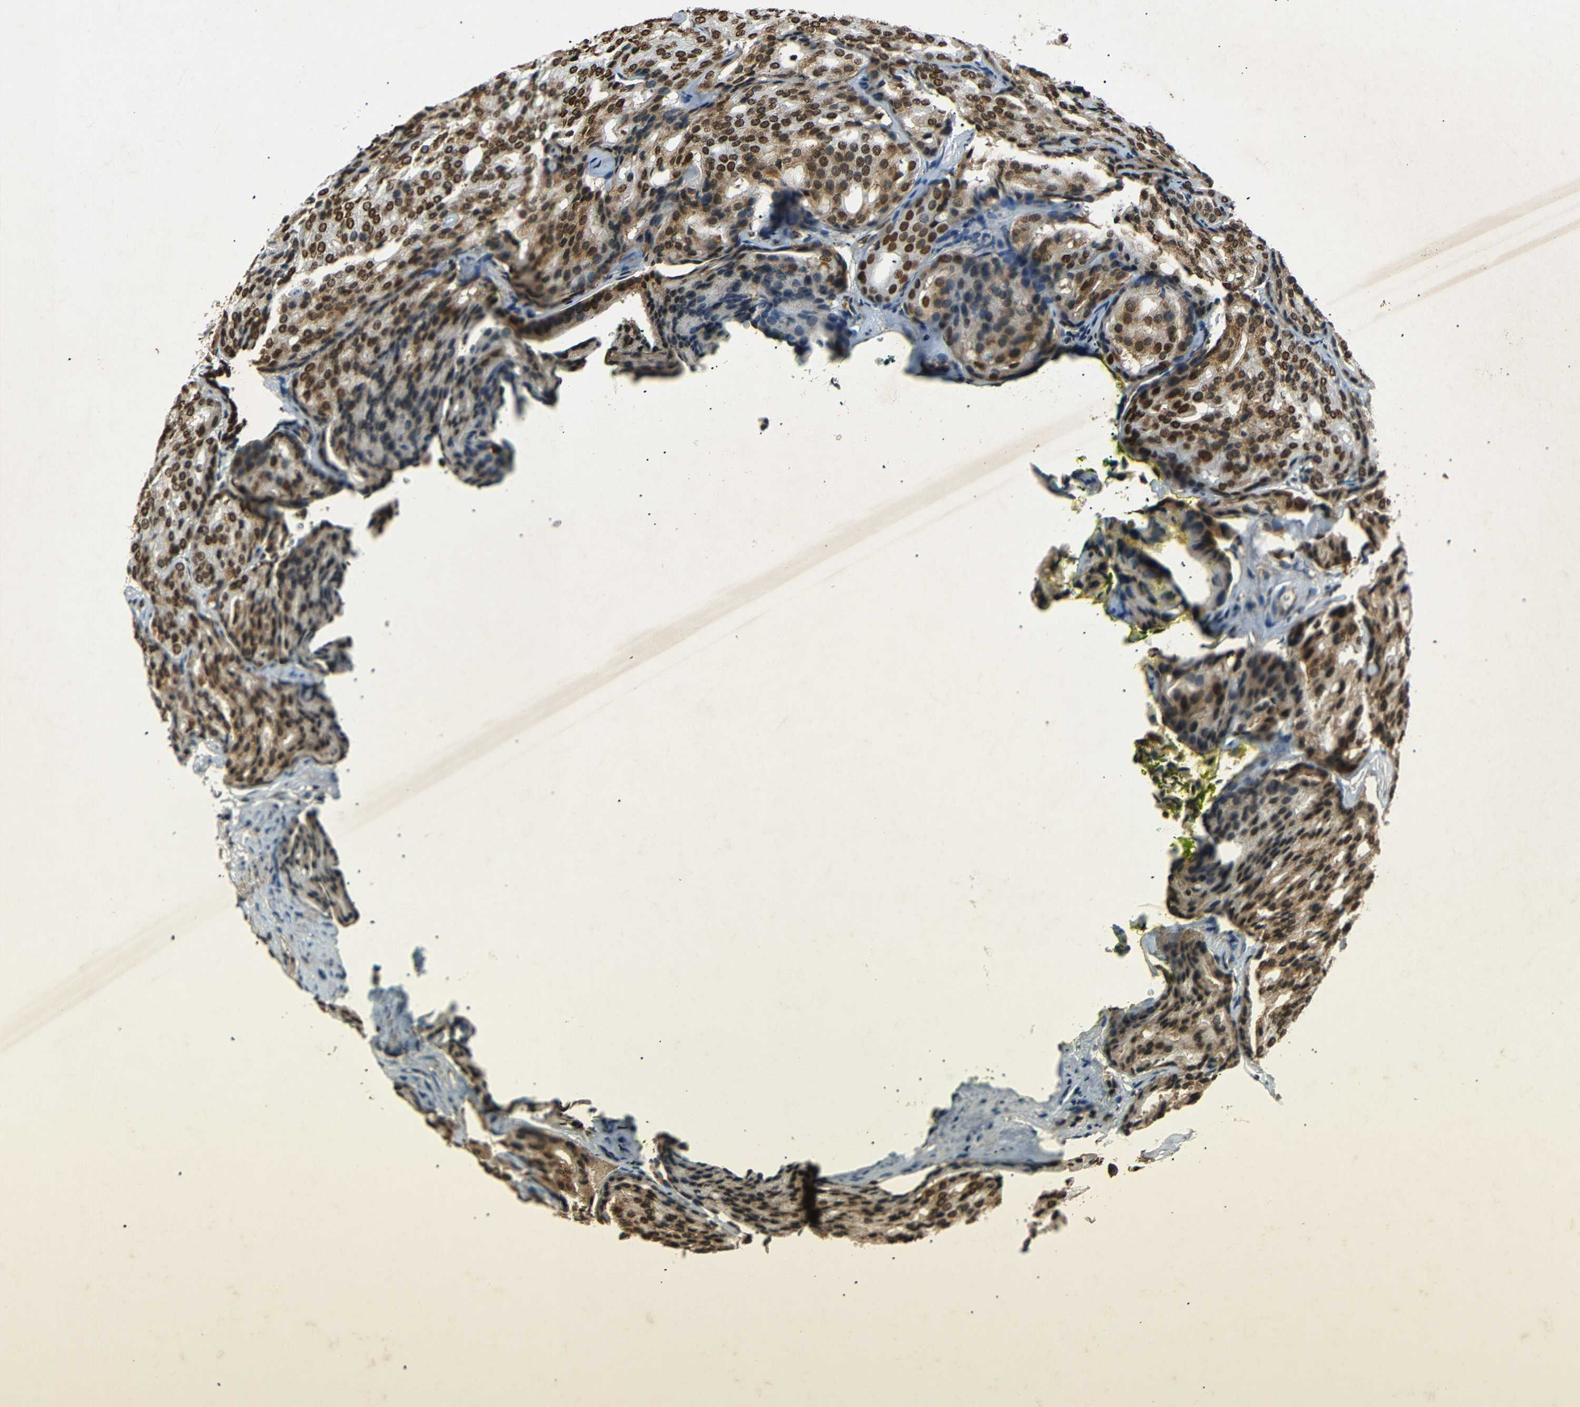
{"staining": {"intensity": "strong", "quantity": ">75%", "location": "nuclear"}, "tissue": "prostate cancer", "cell_type": "Tumor cells", "image_type": "cancer", "snomed": [{"axis": "morphology", "description": "Adenocarcinoma, High grade"}, {"axis": "topography", "description": "Prostate"}], "caption": "There is high levels of strong nuclear positivity in tumor cells of prostate high-grade adenocarcinoma, as demonstrated by immunohistochemical staining (brown color).", "gene": "HMGN1", "patient": {"sex": "male", "age": 64}}